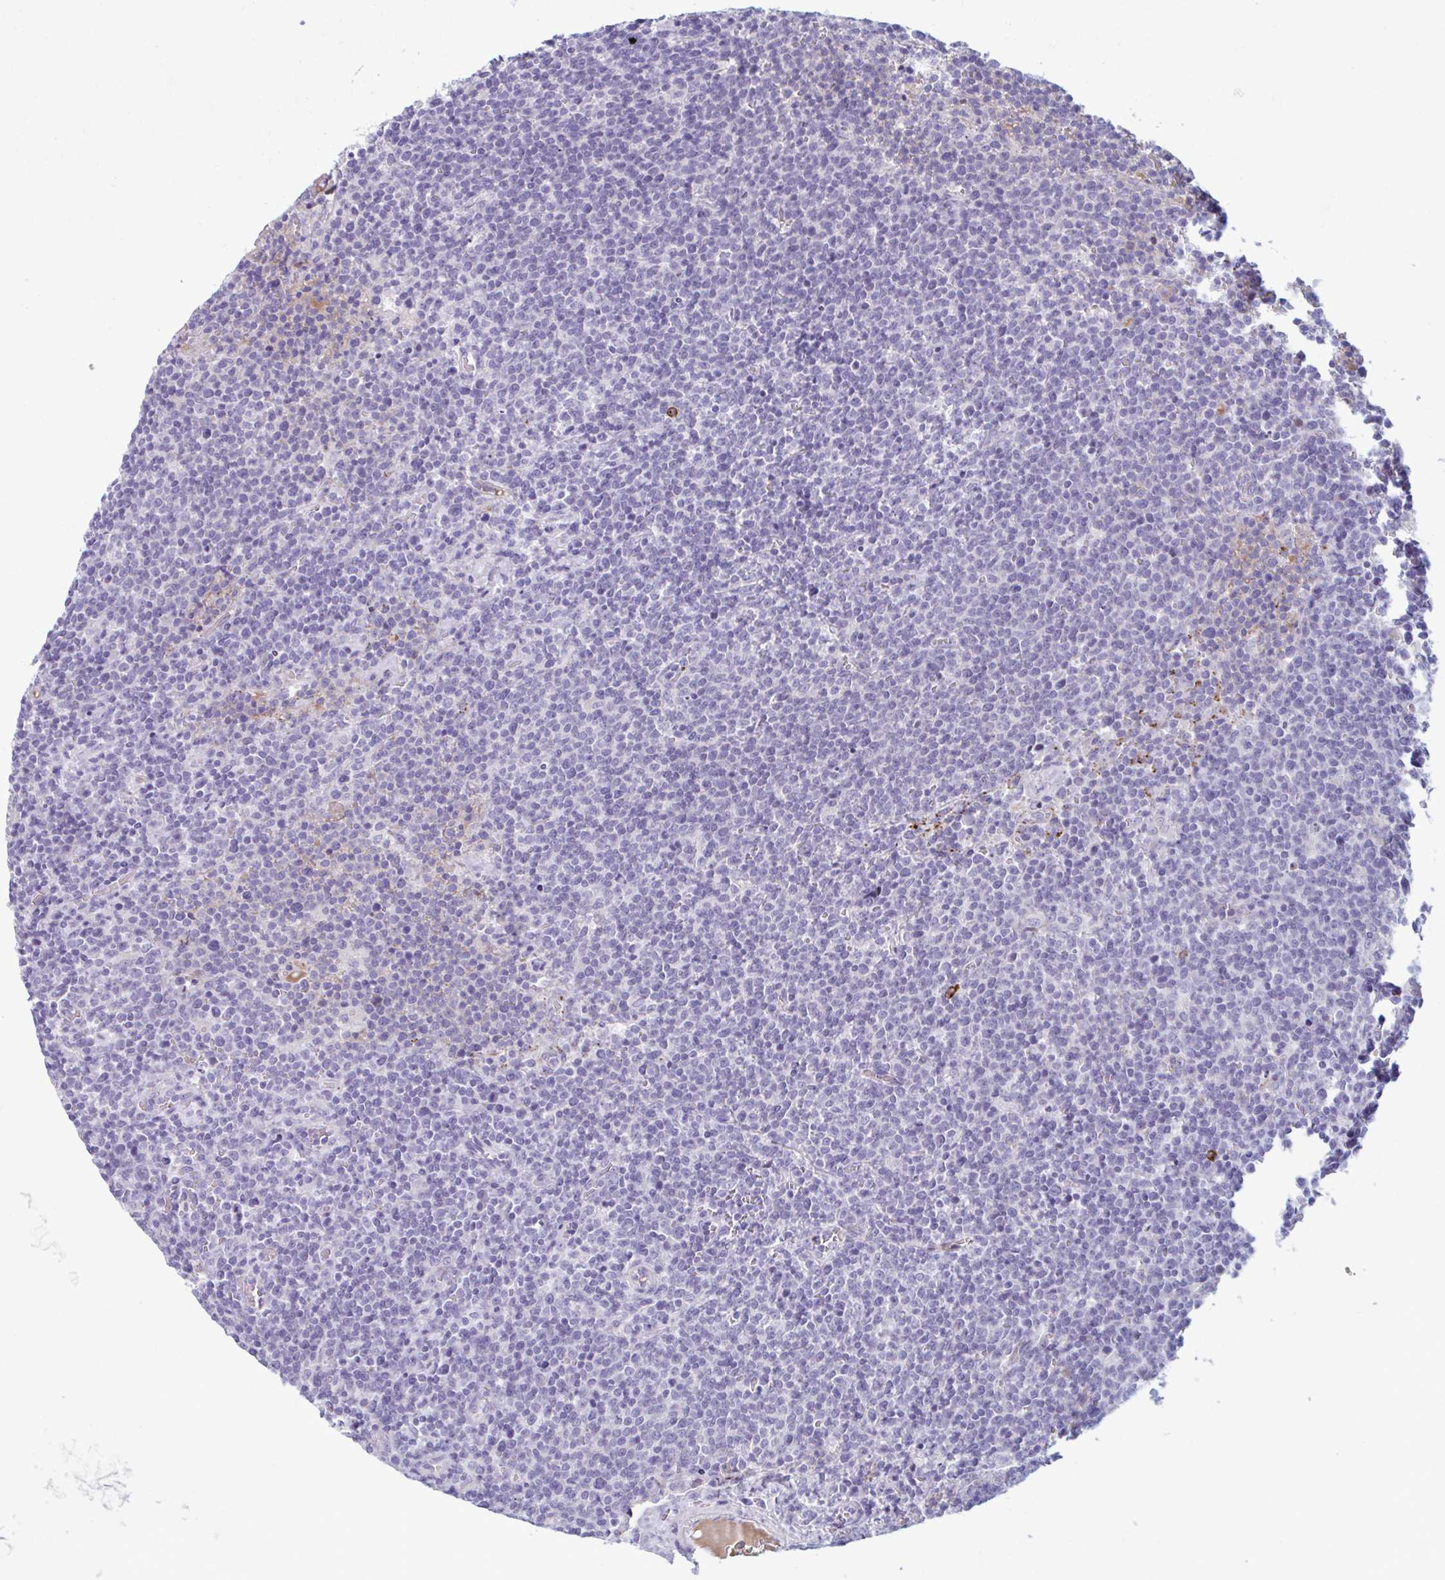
{"staining": {"intensity": "negative", "quantity": "none", "location": "none"}, "tissue": "lymphoma", "cell_type": "Tumor cells", "image_type": "cancer", "snomed": [{"axis": "morphology", "description": "Malignant lymphoma, non-Hodgkin's type, High grade"}, {"axis": "topography", "description": "Lymph node"}], "caption": "IHC photomicrograph of neoplastic tissue: human malignant lymphoma, non-Hodgkin's type (high-grade) stained with DAB displays no significant protein expression in tumor cells.", "gene": "C12orf71", "patient": {"sex": "male", "age": 61}}